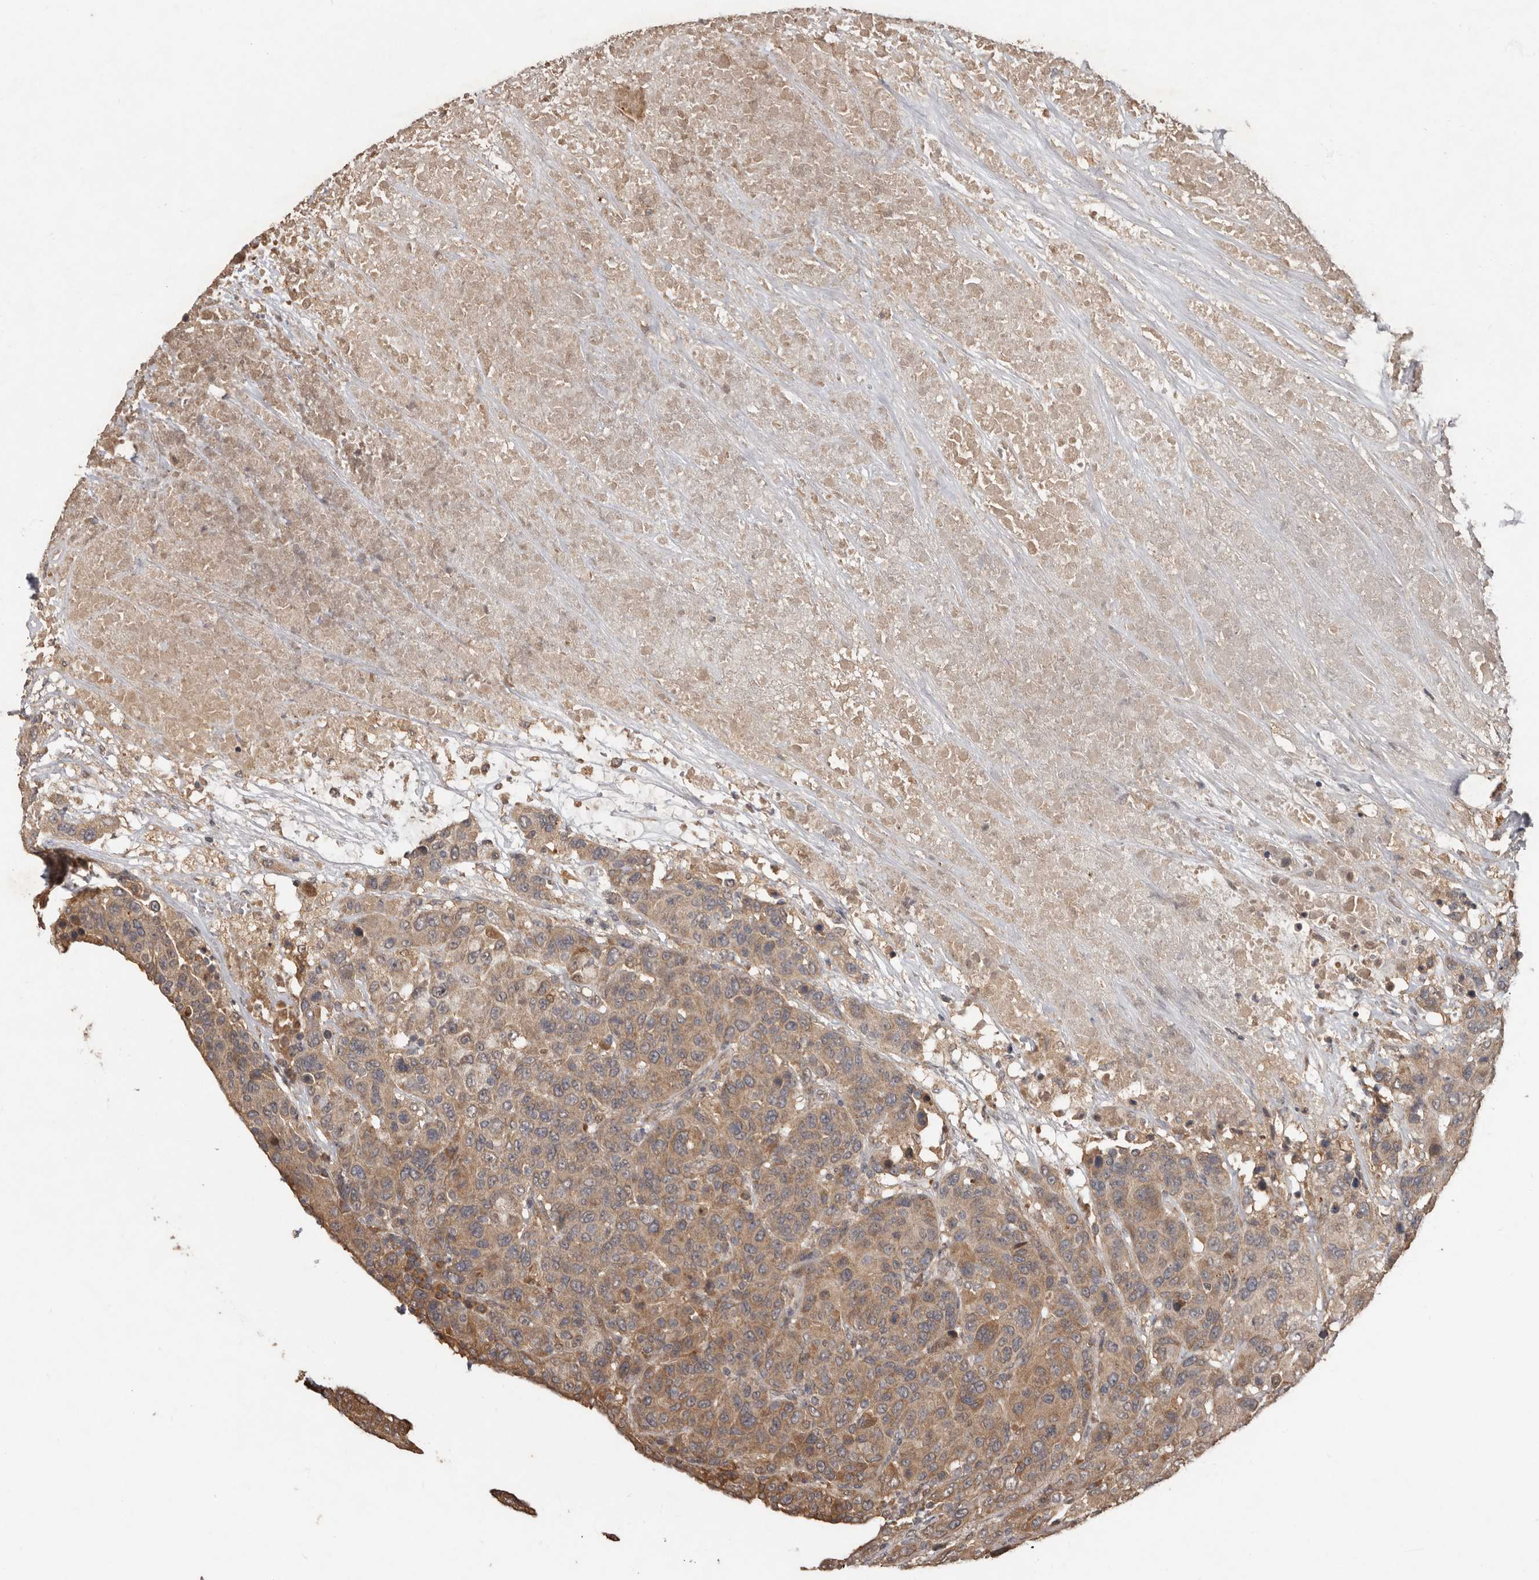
{"staining": {"intensity": "moderate", "quantity": ">75%", "location": "cytoplasmic/membranous"}, "tissue": "breast cancer", "cell_type": "Tumor cells", "image_type": "cancer", "snomed": [{"axis": "morphology", "description": "Duct carcinoma"}, {"axis": "topography", "description": "Breast"}], "caption": "Immunohistochemistry of human breast infiltrating ductal carcinoma shows medium levels of moderate cytoplasmic/membranous positivity in approximately >75% of tumor cells.", "gene": "KIF26B", "patient": {"sex": "female", "age": 37}}